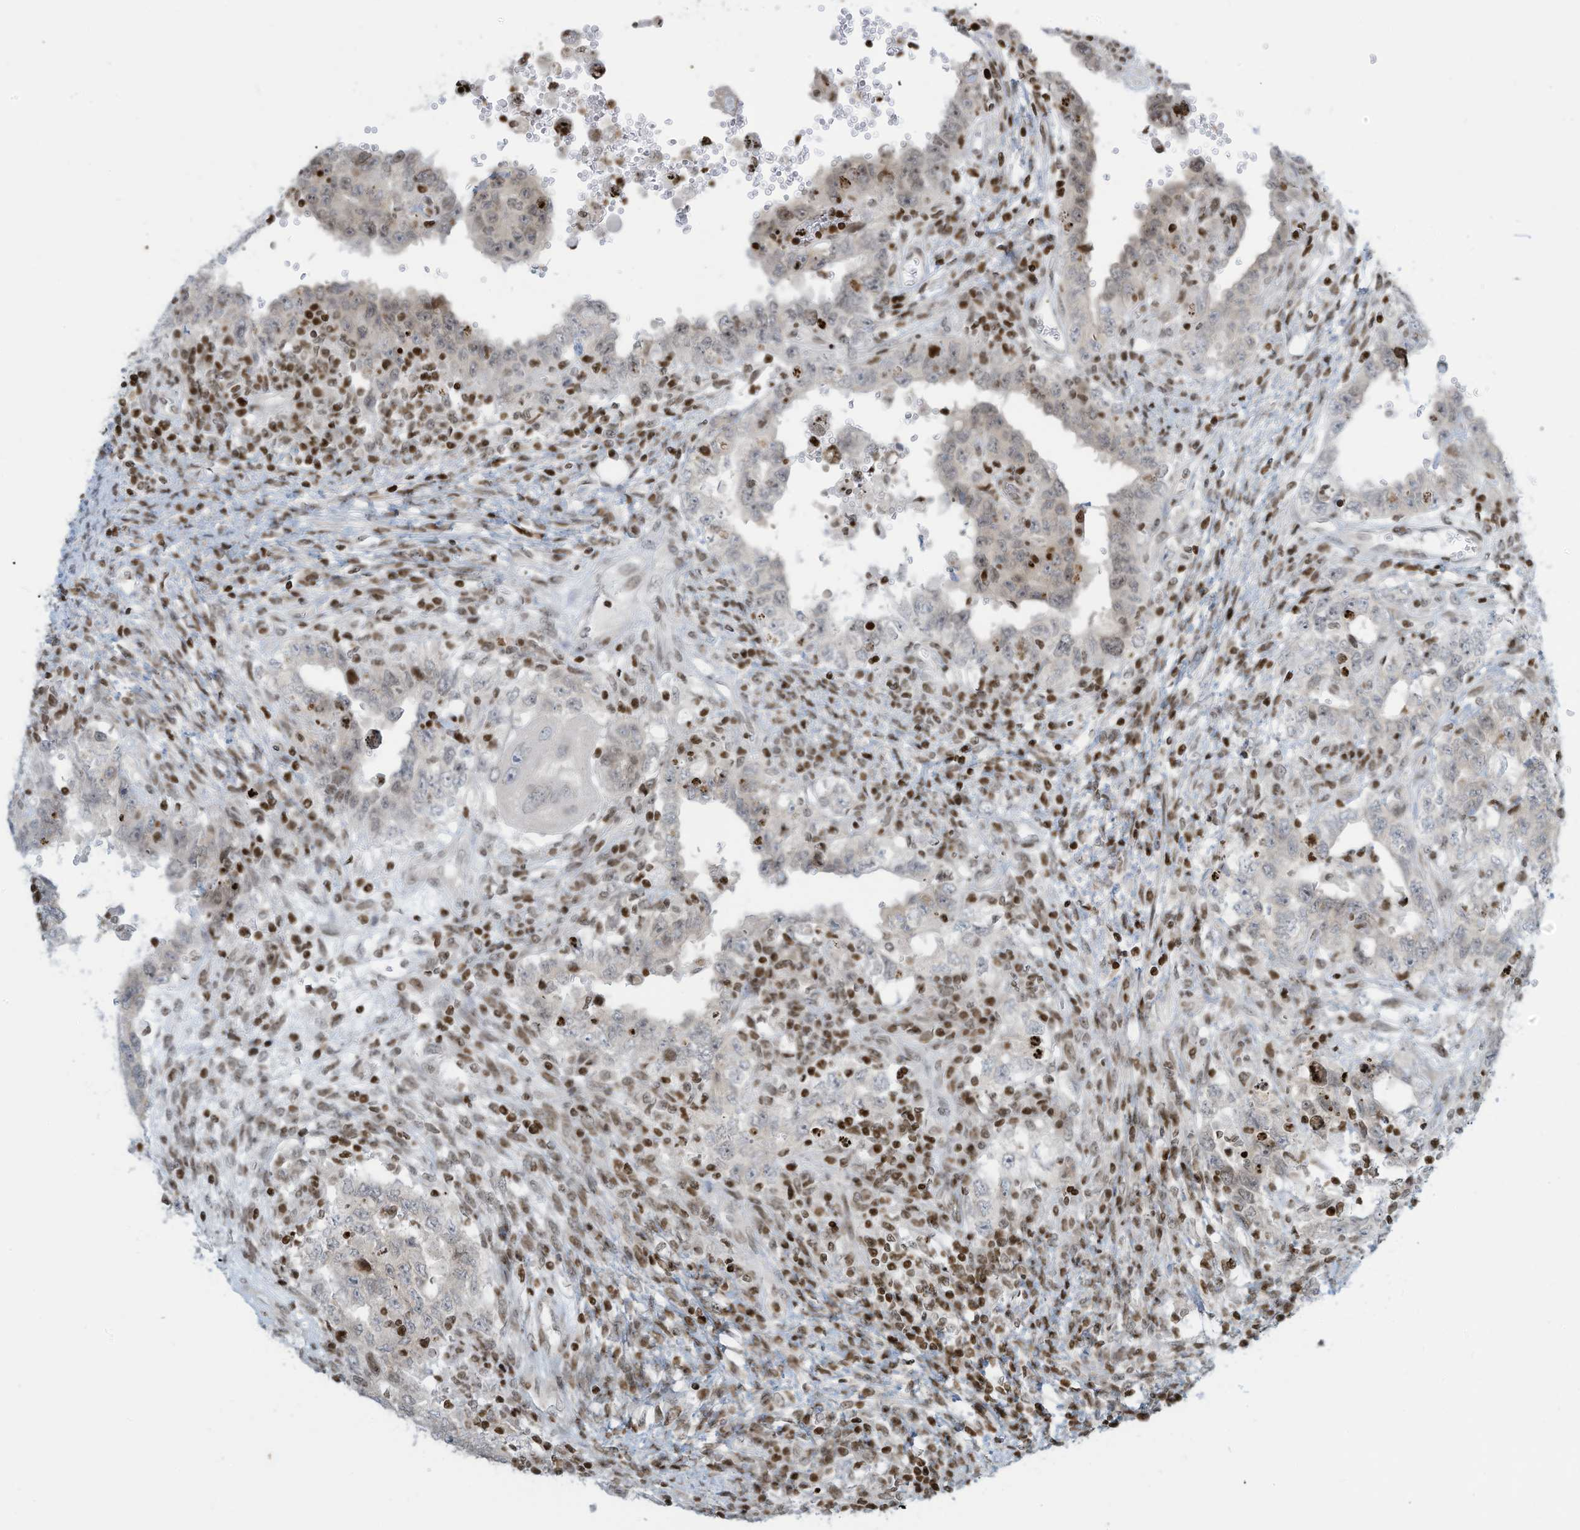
{"staining": {"intensity": "negative", "quantity": "none", "location": "none"}, "tissue": "testis cancer", "cell_type": "Tumor cells", "image_type": "cancer", "snomed": [{"axis": "morphology", "description": "Carcinoma, Embryonal, NOS"}, {"axis": "topography", "description": "Testis"}], "caption": "This micrograph is of embryonal carcinoma (testis) stained with immunohistochemistry to label a protein in brown with the nuclei are counter-stained blue. There is no staining in tumor cells.", "gene": "ADI1", "patient": {"sex": "male", "age": 26}}